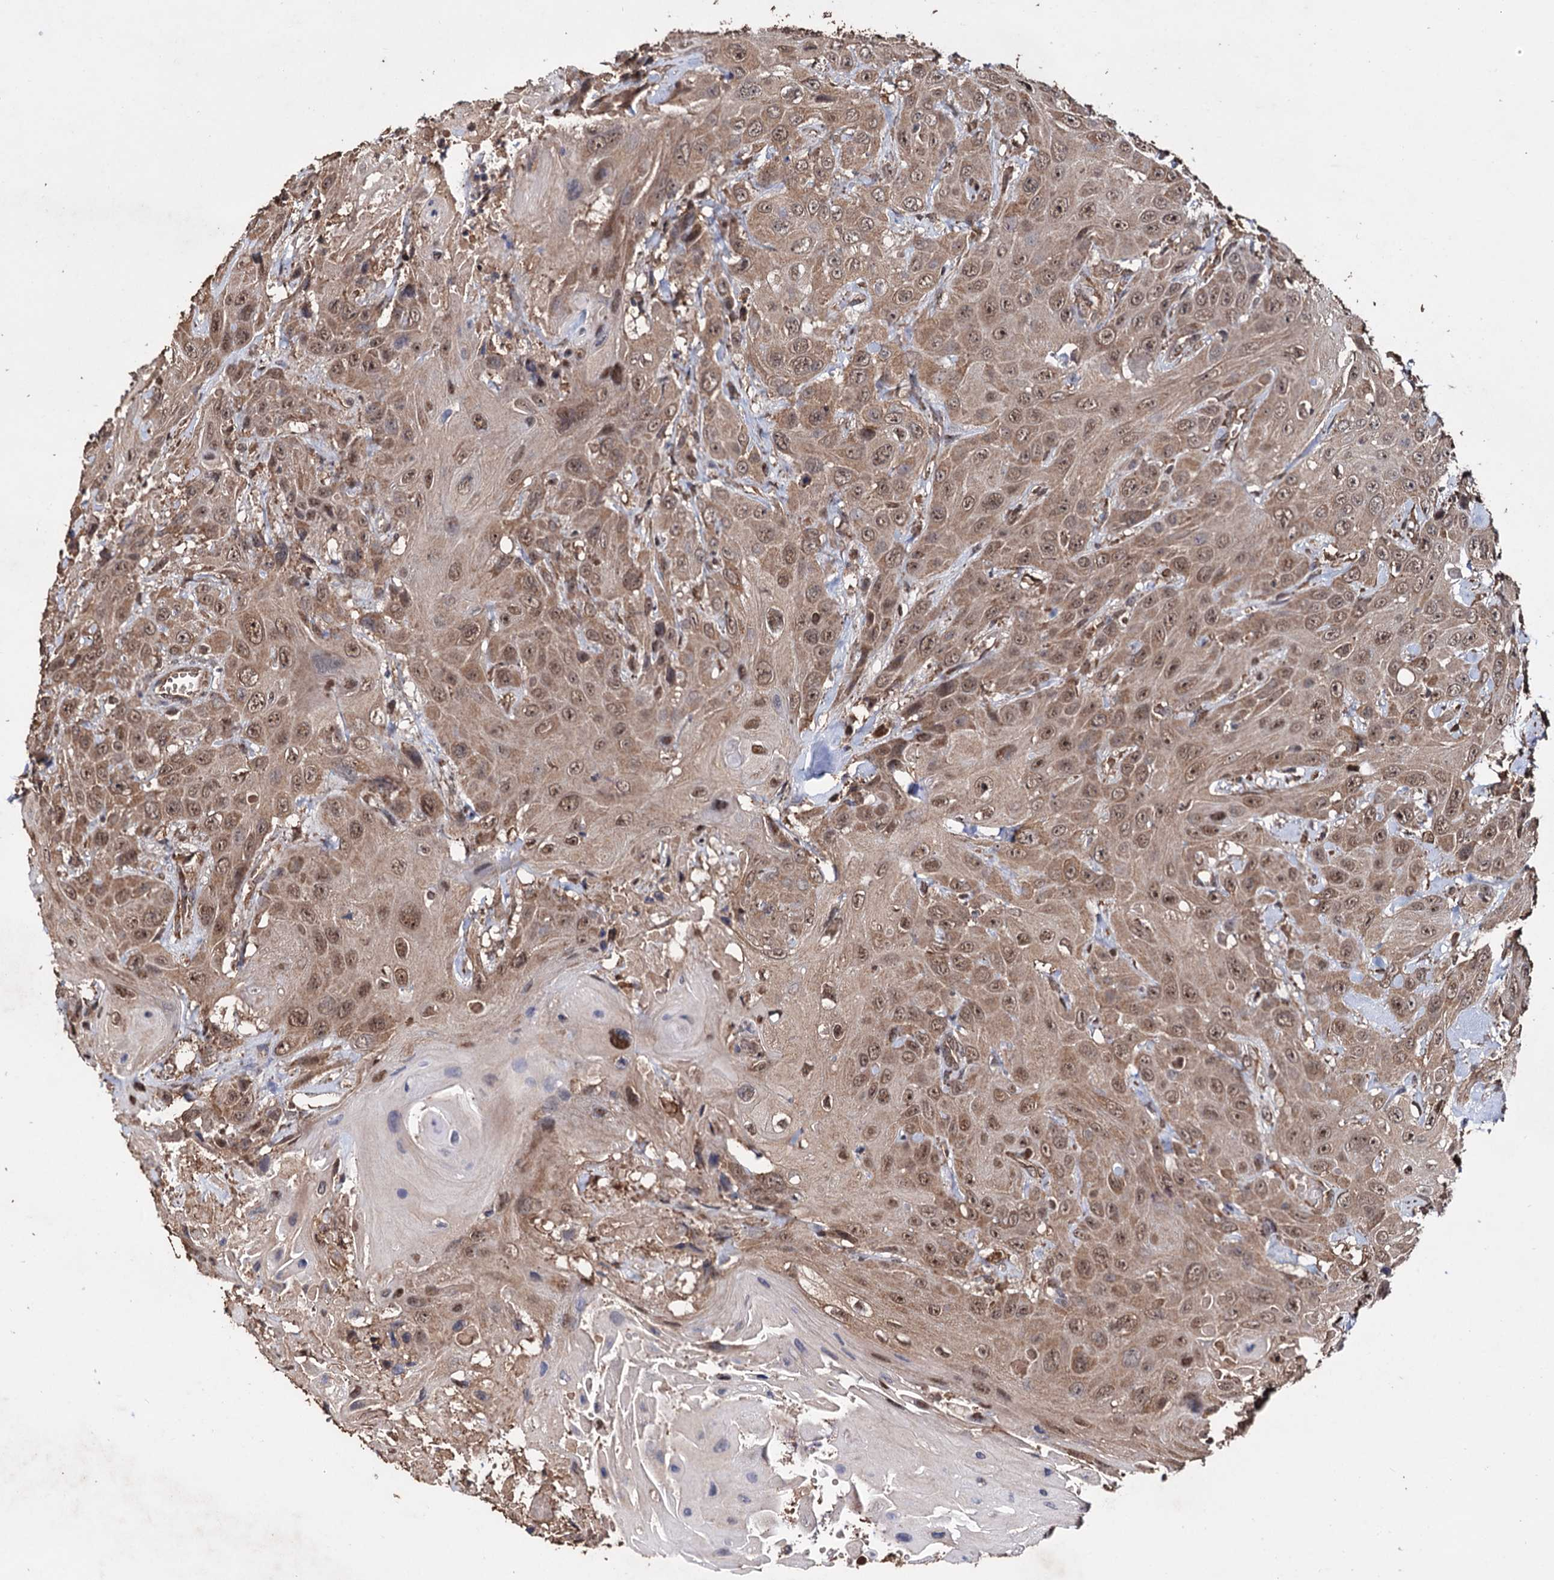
{"staining": {"intensity": "moderate", "quantity": ">75%", "location": "cytoplasmic/membranous,nuclear"}, "tissue": "head and neck cancer", "cell_type": "Tumor cells", "image_type": "cancer", "snomed": [{"axis": "morphology", "description": "Squamous cell carcinoma, NOS"}, {"axis": "topography", "description": "Head-Neck"}], "caption": "Head and neck cancer (squamous cell carcinoma) stained with a protein marker exhibits moderate staining in tumor cells.", "gene": "TBC1D12", "patient": {"sex": "male", "age": 81}}